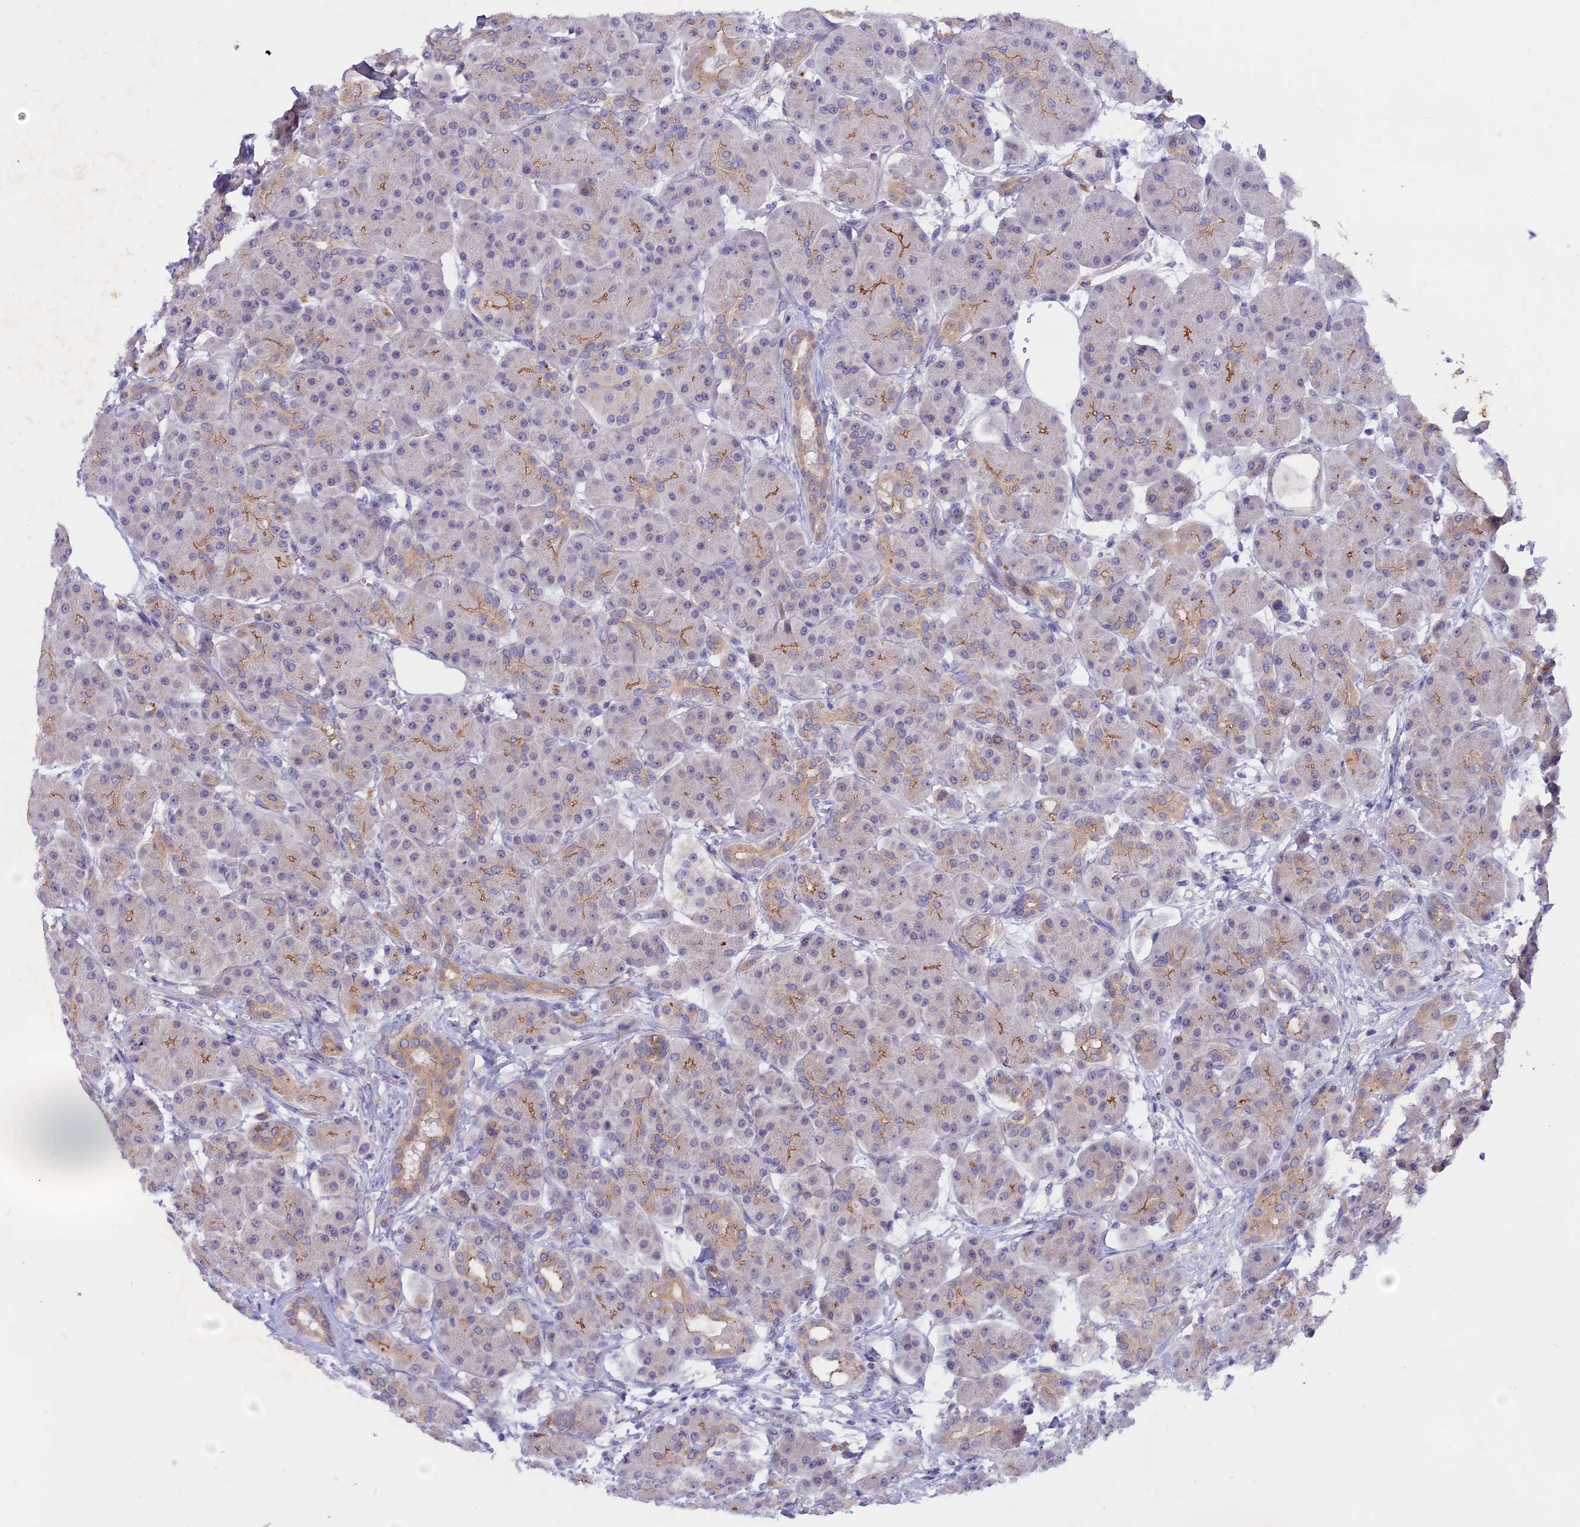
{"staining": {"intensity": "moderate", "quantity": "<25%", "location": "cytoplasmic/membranous"}, "tissue": "pancreas", "cell_type": "Exocrine glandular cells", "image_type": "normal", "snomed": [{"axis": "morphology", "description": "Normal tissue, NOS"}, {"axis": "topography", "description": "Pancreas"}], "caption": "Immunohistochemistry micrograph of normal pancreas stained for a protein (brown), which demonstrates low levels of moderate cytoplasmic/membranous staining in approximately <25% of exocrine glandular cells.", "gene": "GK5", "patient": {"sex": "male", "age": 63}}